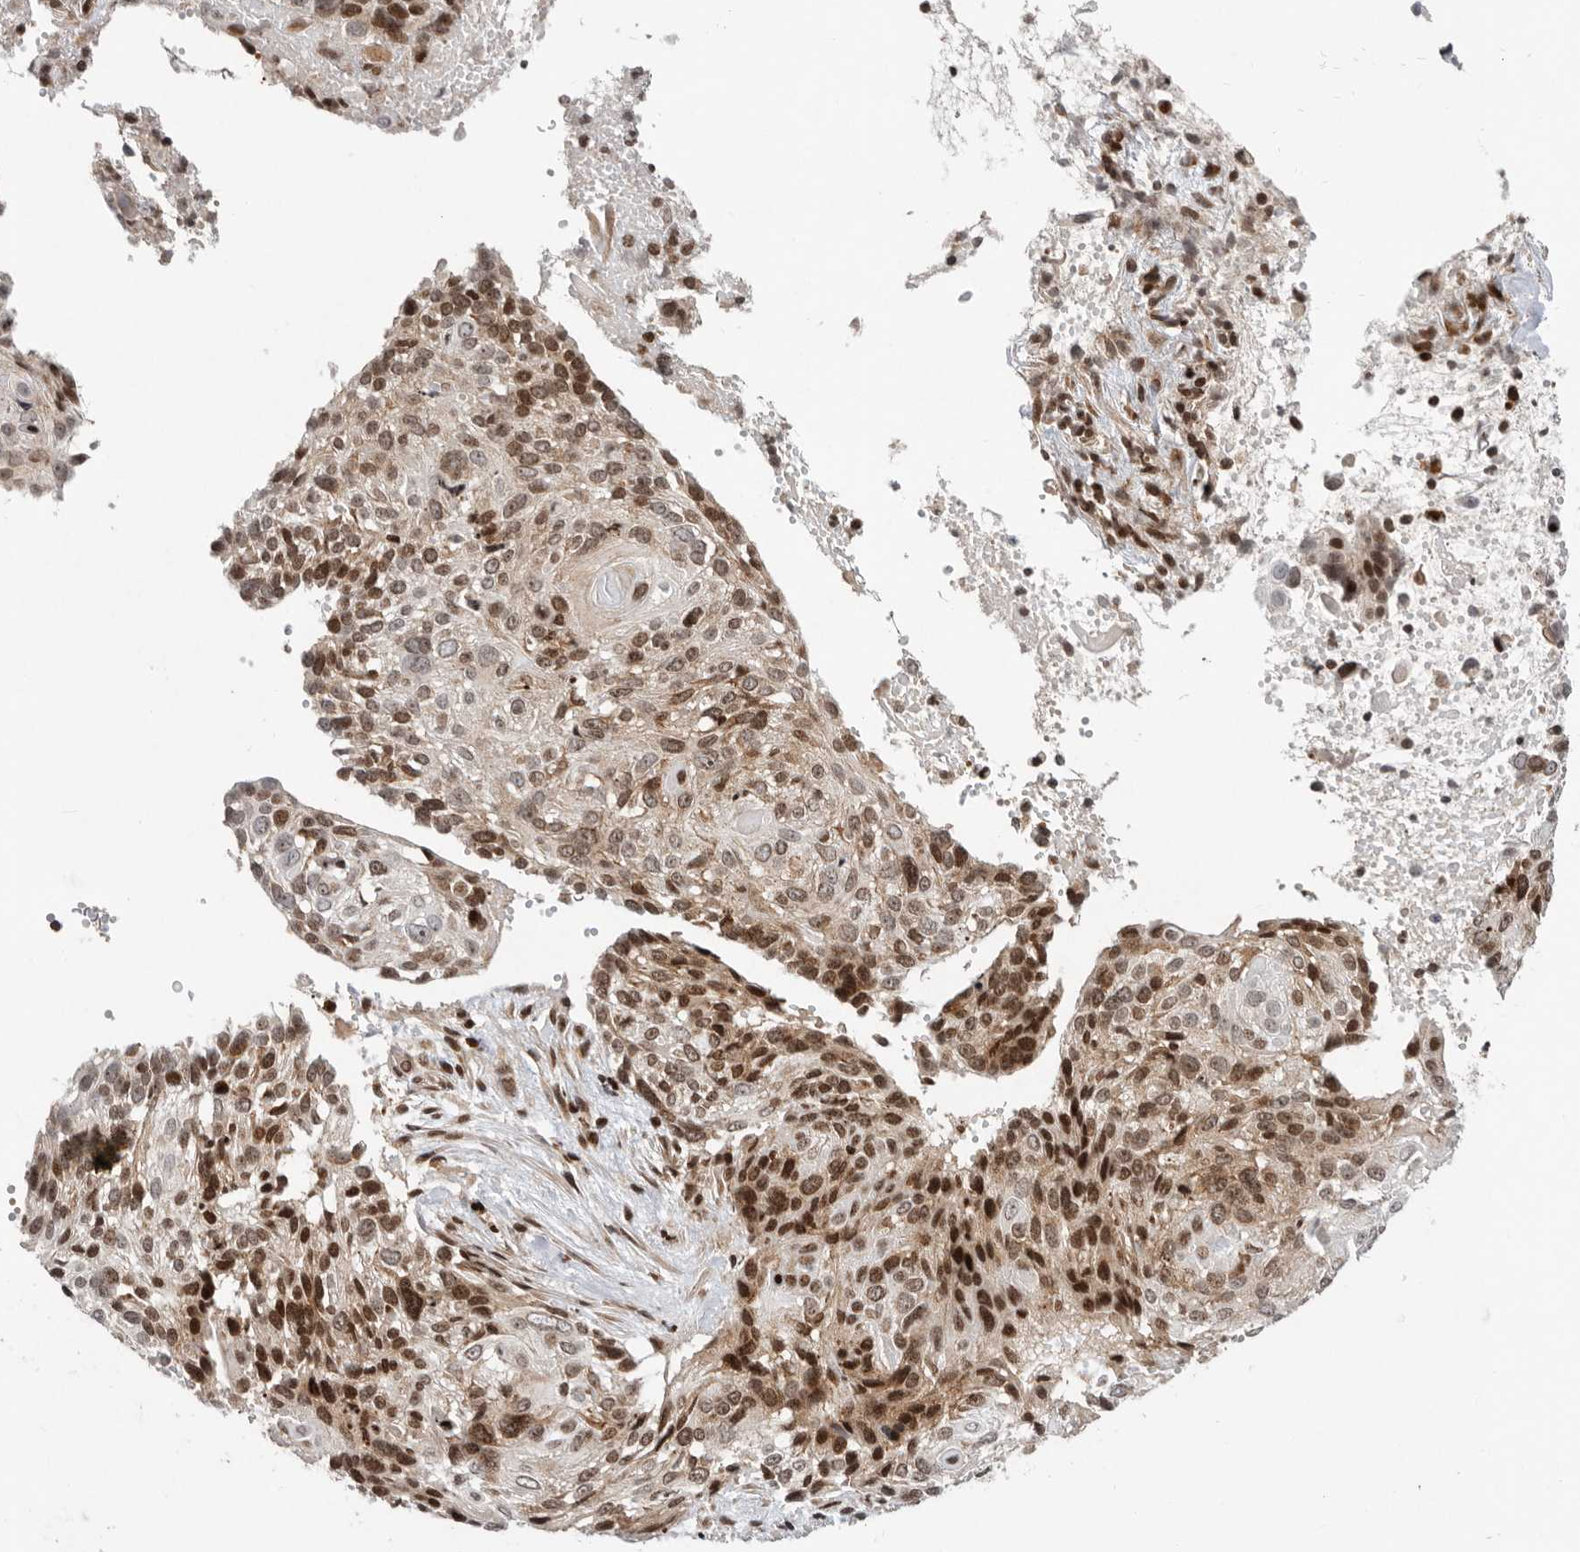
{"staining": {"intensity": "moderate", "quantity": ">75%", "location": "cytoplasmic/membranous,nuclear"}, "tissue": "cervical cancer", "cell_type": "Tumor cells", "image_type": "cancer", "snomed": [{"axis": "morphology", "description": "Squamous cell carcinoma, NOS"}, {"axis": "topography", "description": "Cervix"}], "caption": "Cervical squamous cell carcinoma tissue displays moderate cytoplasmic/membranous and nuclear staining in approximately >75% of tumor cells, visualized by immunohistochemistry.", "gene": "FZD3", "patient": {"sex": "female", "age": 74}}